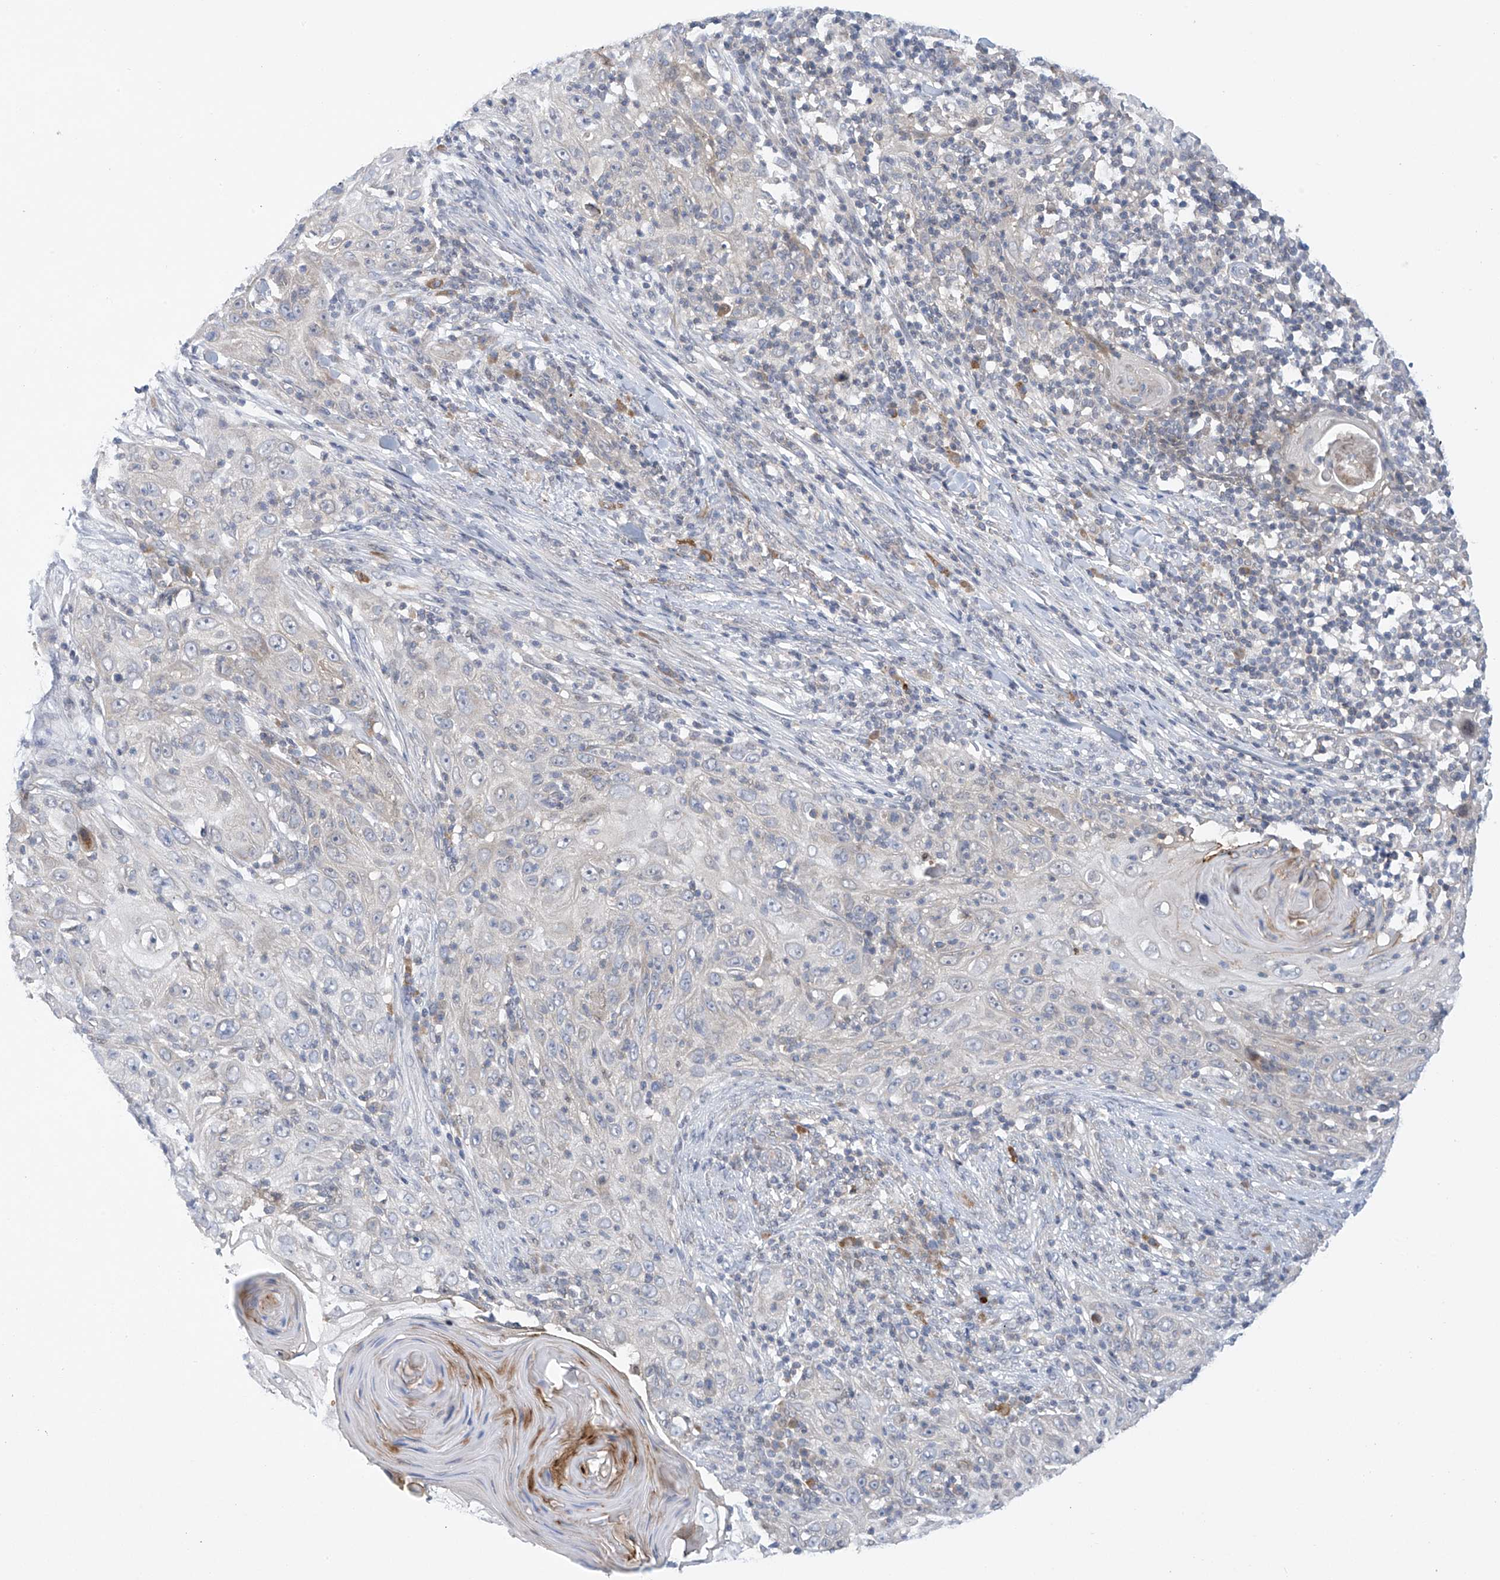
{"staining": {"intensity": "negative", "quantity": "none", "location": "none"}, "tissue": "skin cancer", "cell_type": "Tumor cells", "image_type": "cancer", "snomed": [{"axis": "morphology", "description": "Squamous cell carcinoma, NOS"}, {"axis": "topography", "description": "Skin"}], "caption": "Tumor cells show no significant staining in skin cancer (squamous cell carcinoma). (DAB immunohistochemistry, high magnification).", "gene": "SLCO4A1", "patient": {"sex": "female", "age": 88}}